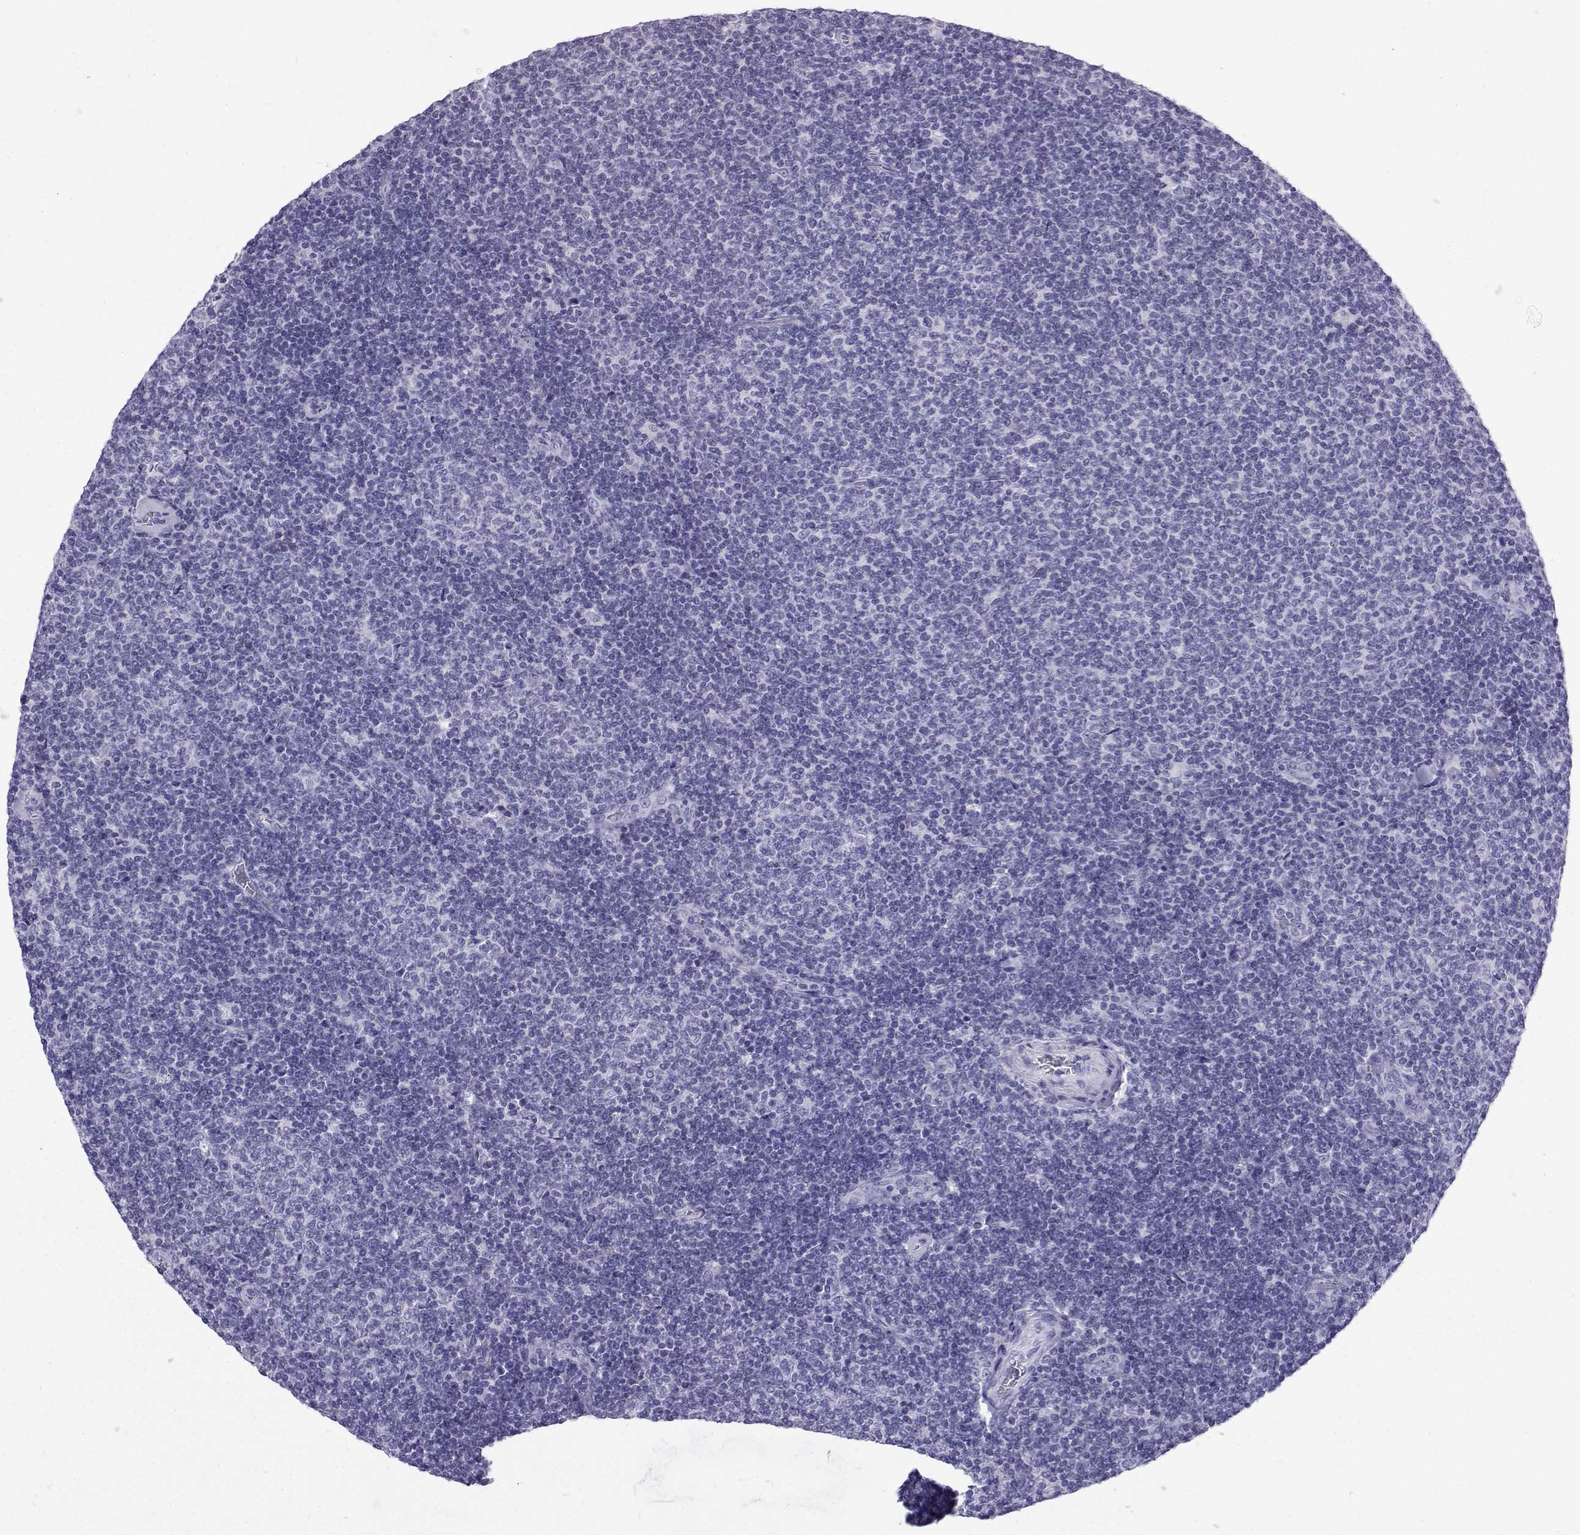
{"staining": {"intensity": "negative", "quantity": "none", "location": "none"}, "tissue": "lymphoma", "cell_type": "Tumor cells", "image_type": "cancer", "snomed": [{"axis": "morphology", "description": "Malignant lymphoma, non-Hodgkin's type, Low grade"}, {"axis": "topography", "description": "Lymph node"}], "caption": "Human malignant lymphoma, non-Hodgkin's type (low-grade) stained for a protein using immunohistochemistry shows no staining in tumor cells.", "gene": "NEFL", "patient": {"sex": "male", "age": 52}}